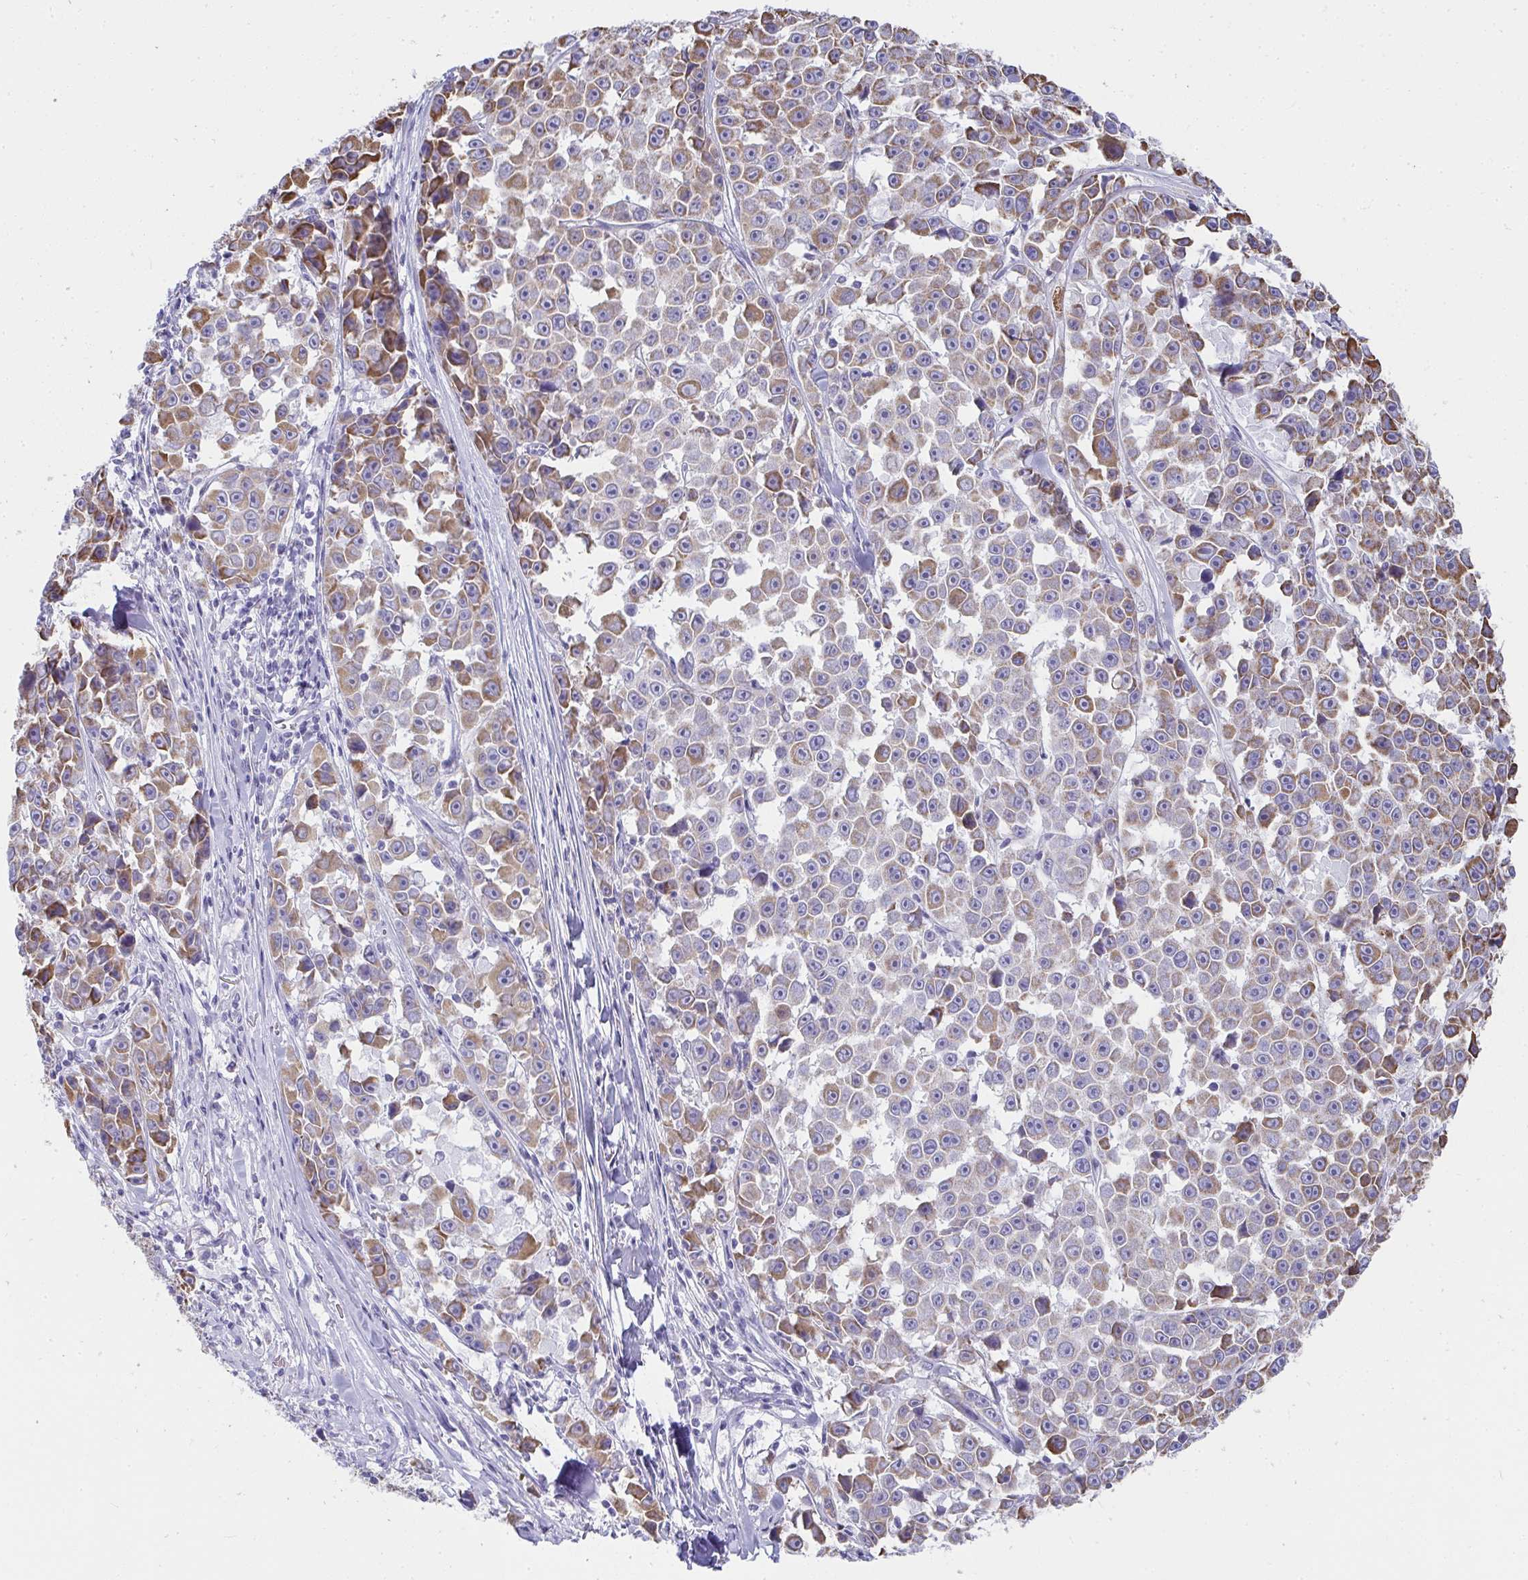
{"staining": {"intensity": "moderate", "quantity": "25%-75%", "location": "cytoplasmic/membranous"}, "tissue": "melanoma", "cell_type": "Tumor cells", "image_type": "cancer", "snomed": [{"axis": "morphology", "description": "Malignant melanoma, NOS"}, {"axis": "topography", "description": "Skin"}], "caption": "Malignant melanoma stained with immunohistochemistry (IHC) exhibits moderate cytoplasmic/membranous positivity in approximately 25%-75% of tumor cells.", "gene": "SLC6A1", "patient": {"sex": "female", "age": 66}}